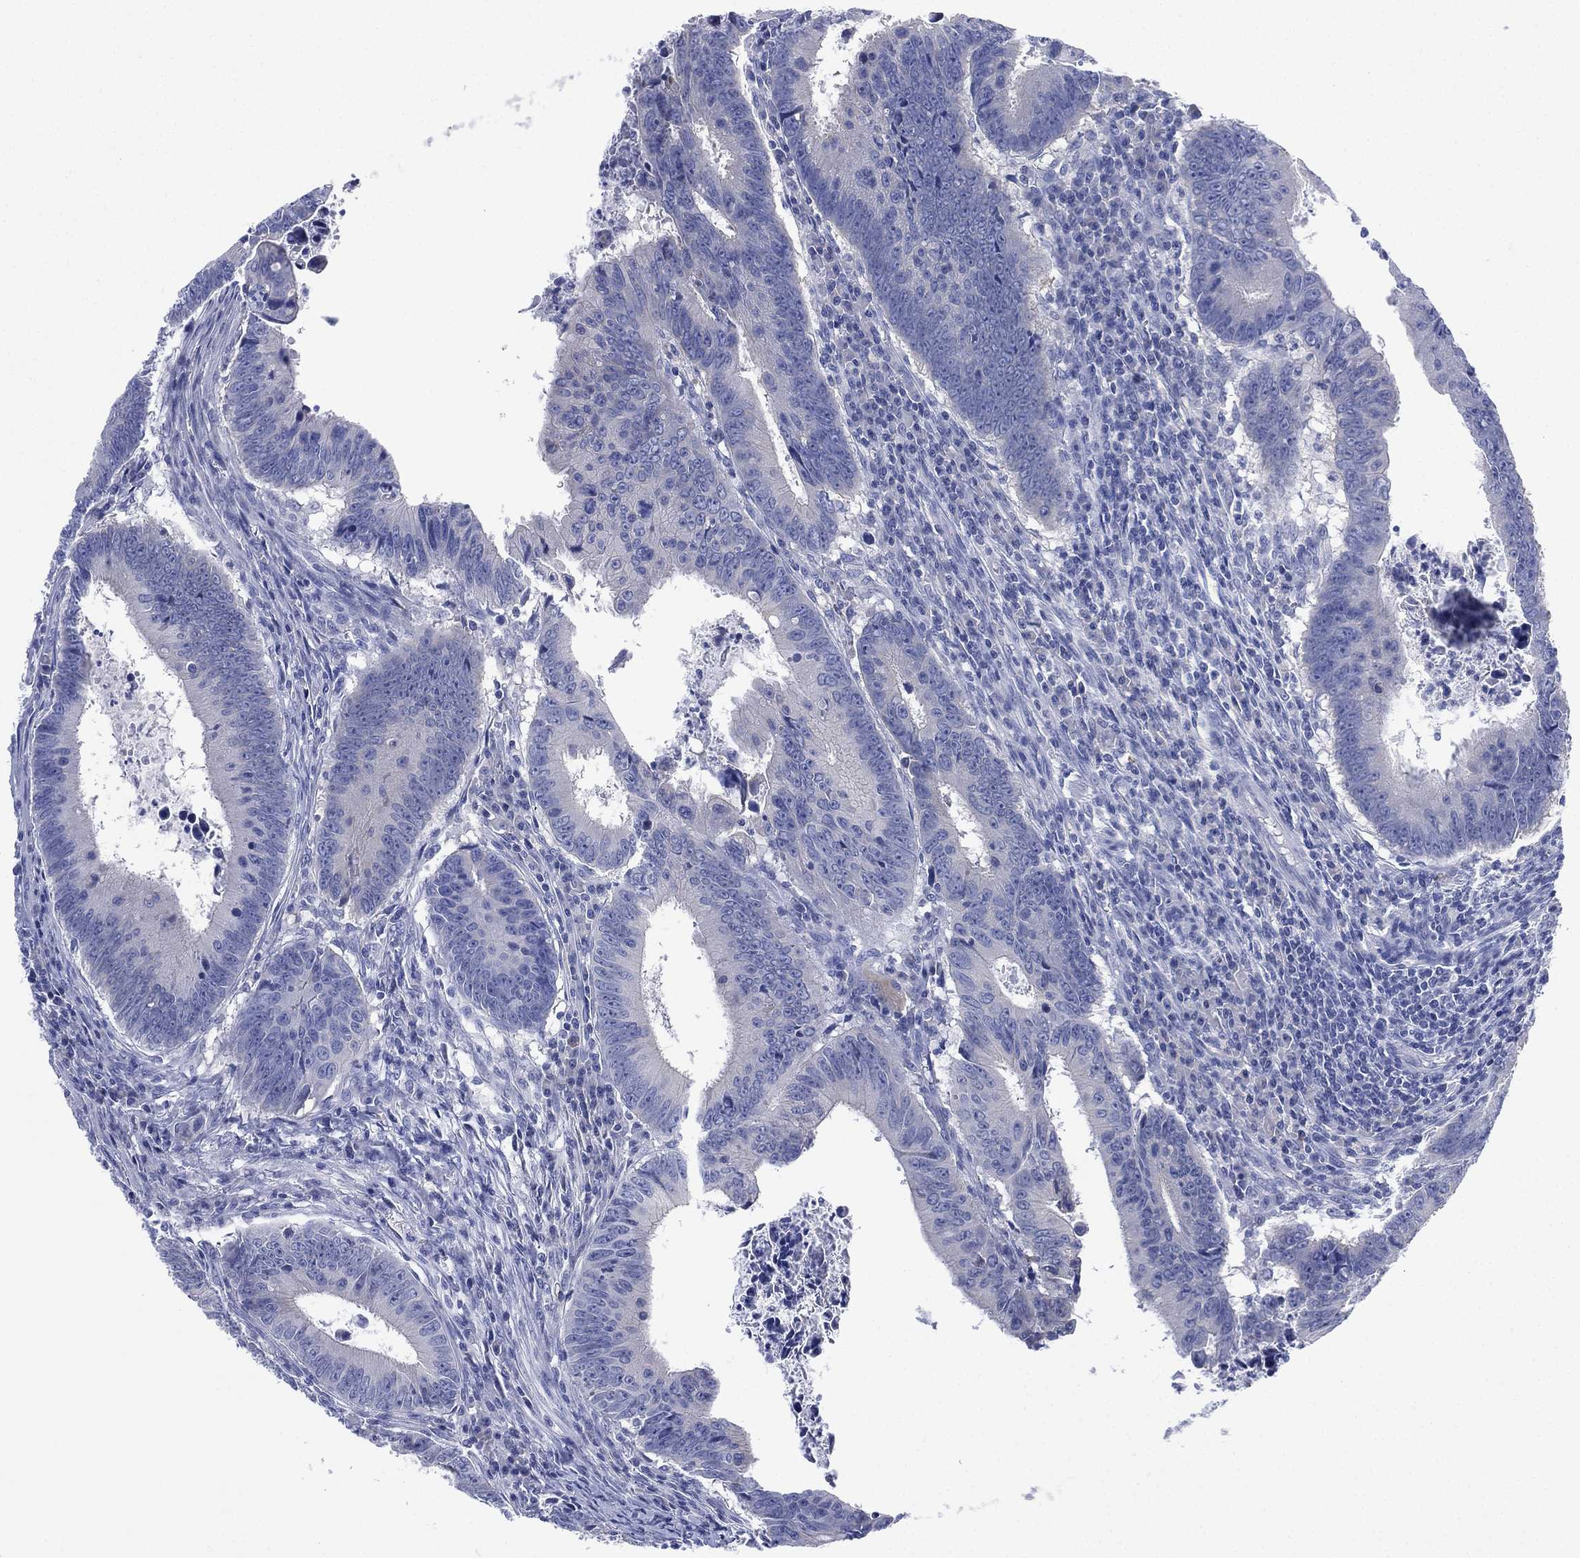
{"staining": {"intensity": "negative", "quantity": "none", "location": "none"}, "tissue": "colorectal cancer", "cell_type": "Tumor cells", "image_type": "cancer", "snomed": [{"axis": "morphology", "description": "Adenocarcinoma, NOS"}, {"axis": "topography", "description": "Colon"}], "caption": "IHC histopathology image of neoplastic tissue: human colorectal cancer stained with DAB shows no significant protein positivity in tumor cells.", "gene": "CHRNA3", "patient": {"sex": "female", "age": 87}}